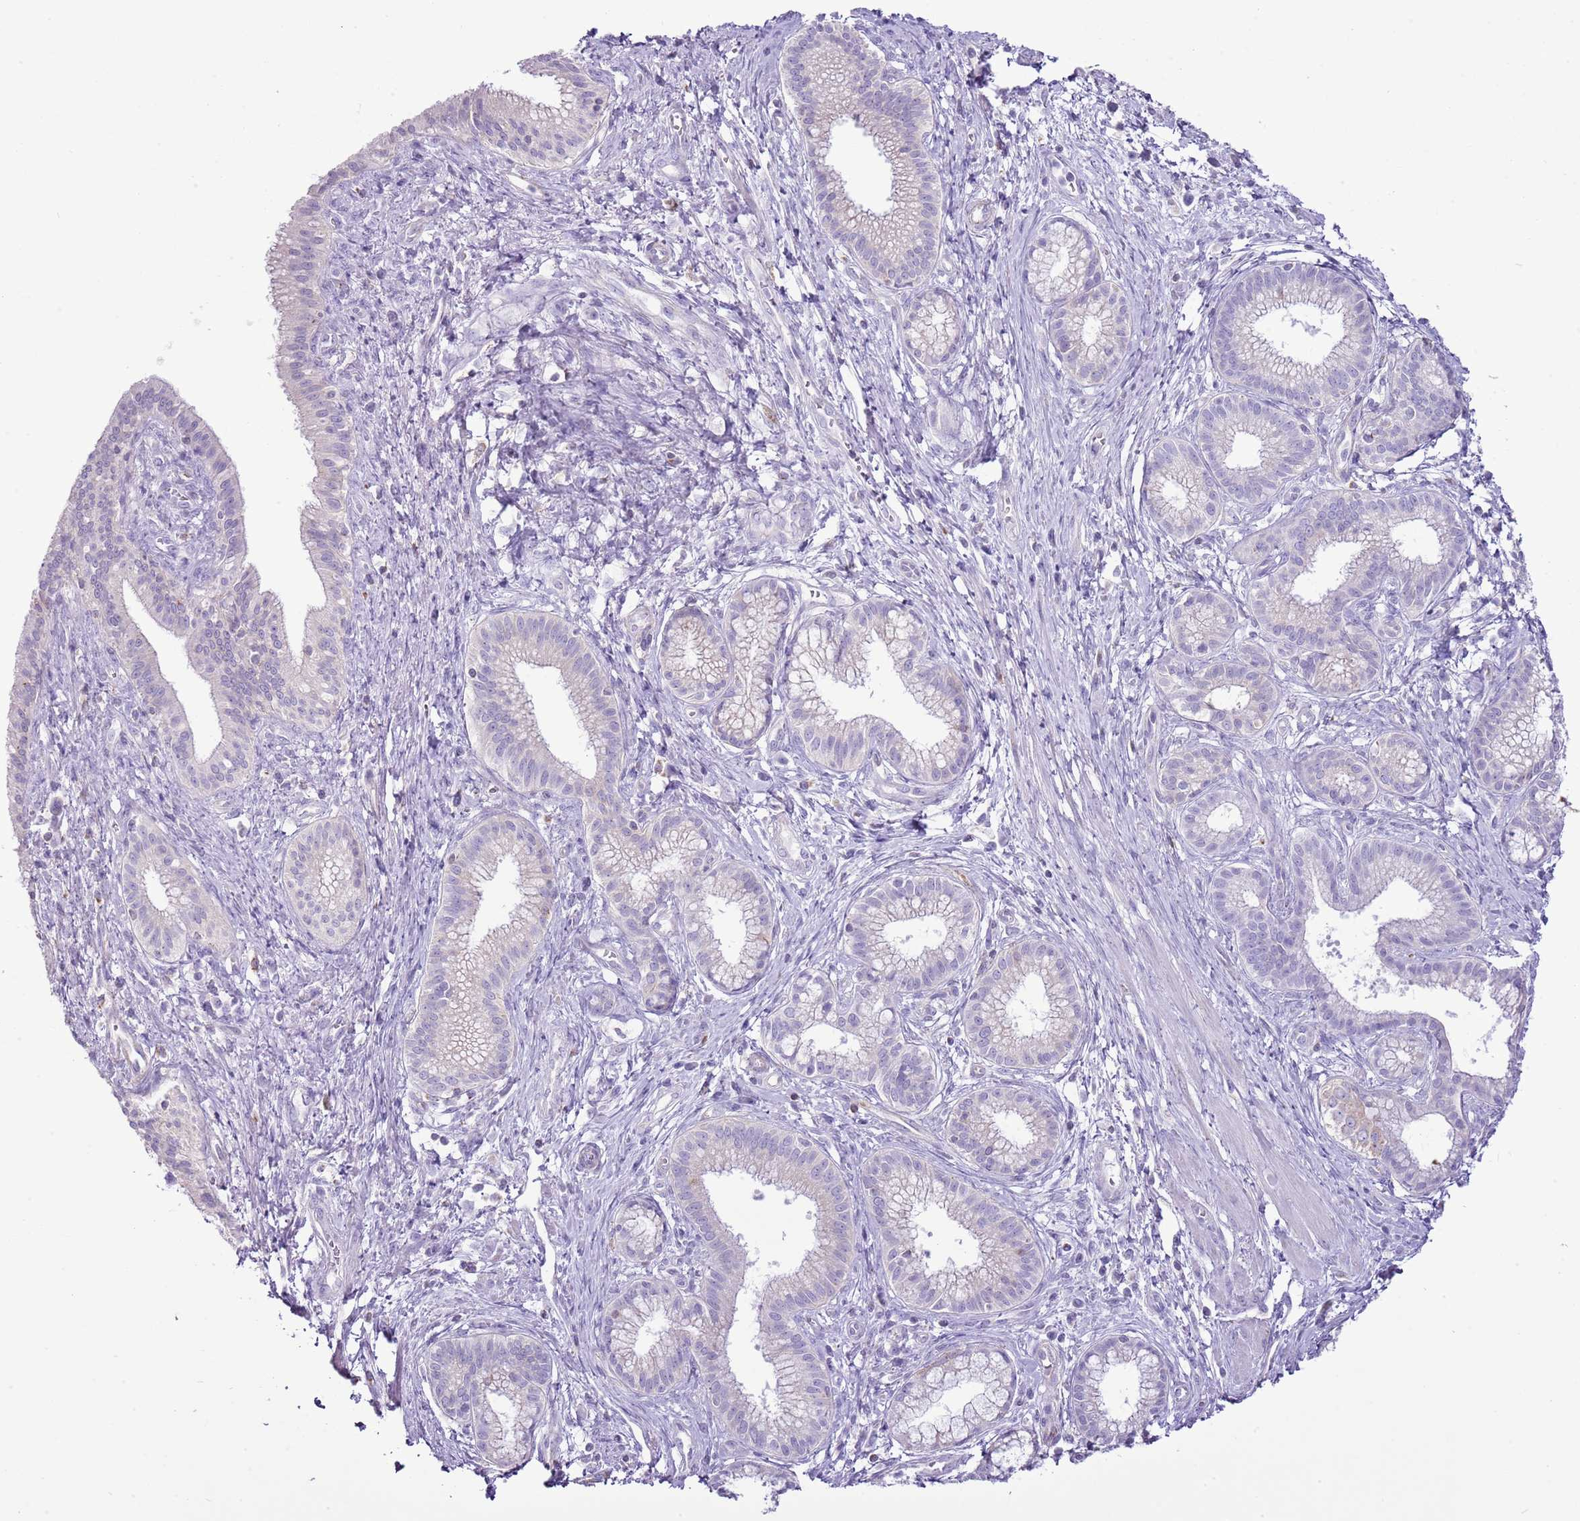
{"staining": {"intensity": "negative", "quantity": "none", "location": "none"}, "tissue": "pancreatic cancer", "cell_type": "Tumor cells", "image_type": "cancer", "snomed": [{"axis": "morphology", "description": "Adenocarcinoma, NOS"}, {"axis": "topography", "description": "Pancreas"}], "caption": "The immunohistochemistry (IHC) image has no significant expression in tumor cells of pancreatic cancer tissue. (DAB (3,3'-diaminobenzidine) immunohistochemistry visualized using brightfield microscopy, high magnification).", "gene": "SLC23A1", "patient": {"sex": "male", "age": 72}}